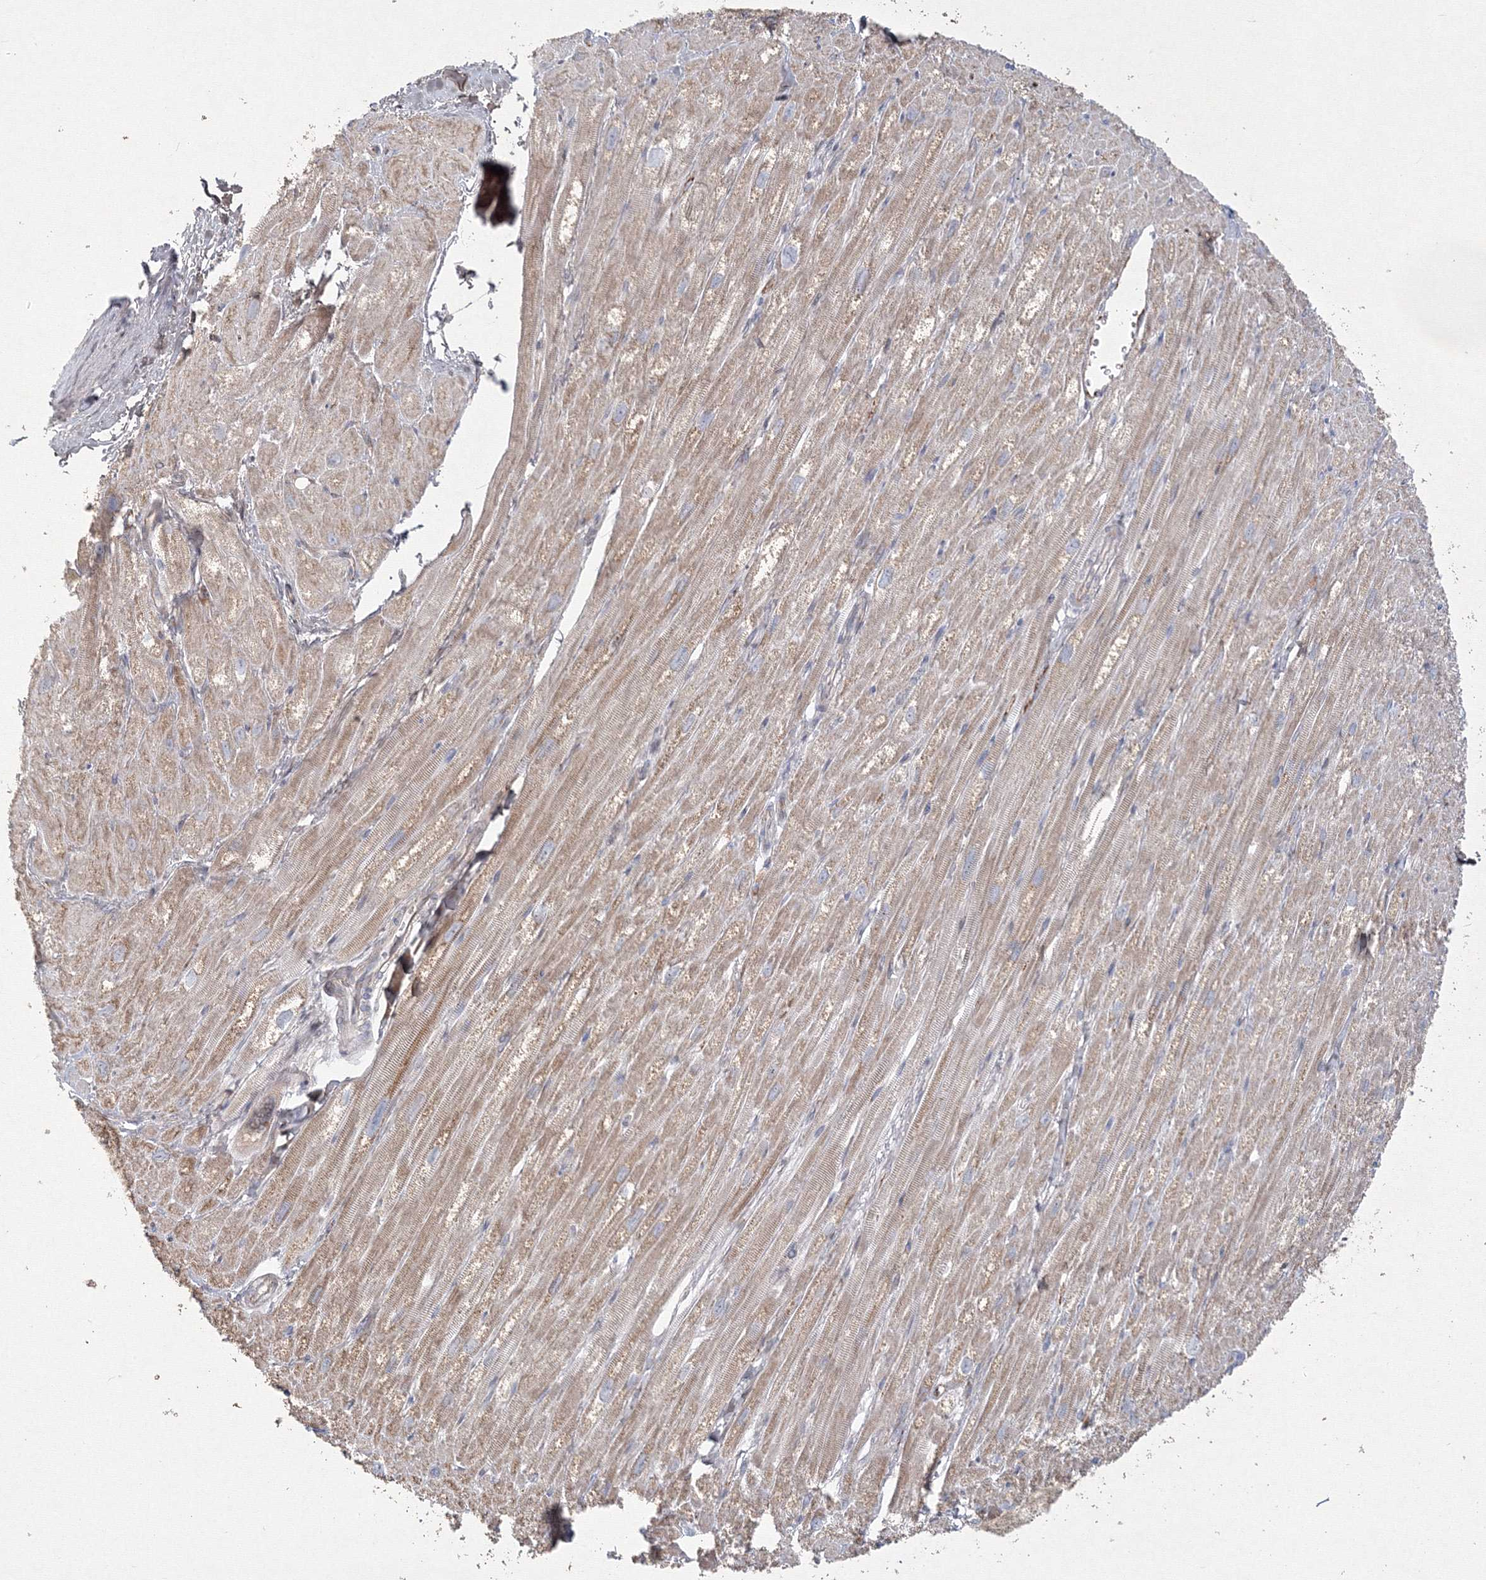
{"staining": {"intensity": "moderate", "quantity": ">75%", "location": "cytoplasmic/membranous"}, "tissue": "heart muscle", "cell_type": "Cardiomyocytes", "image_type": "normal", "snomed": [{"axis": "morphology", "description": "Normal tissue, NOS"}, {"axis": "topography", "description": "Heart"}], "caption": "IHC image of normal heart muscle: heart muscle stained using immunohistochemistry (IHC) shows medium levels of moderate protein expression localized specifically in the cytoplasmic/membranous of cardiomyocytes, appearing as a cytoplasmic/membranous brown color.", "gene": "WDR49", "patient": {"sex": "male", "age": 50}}